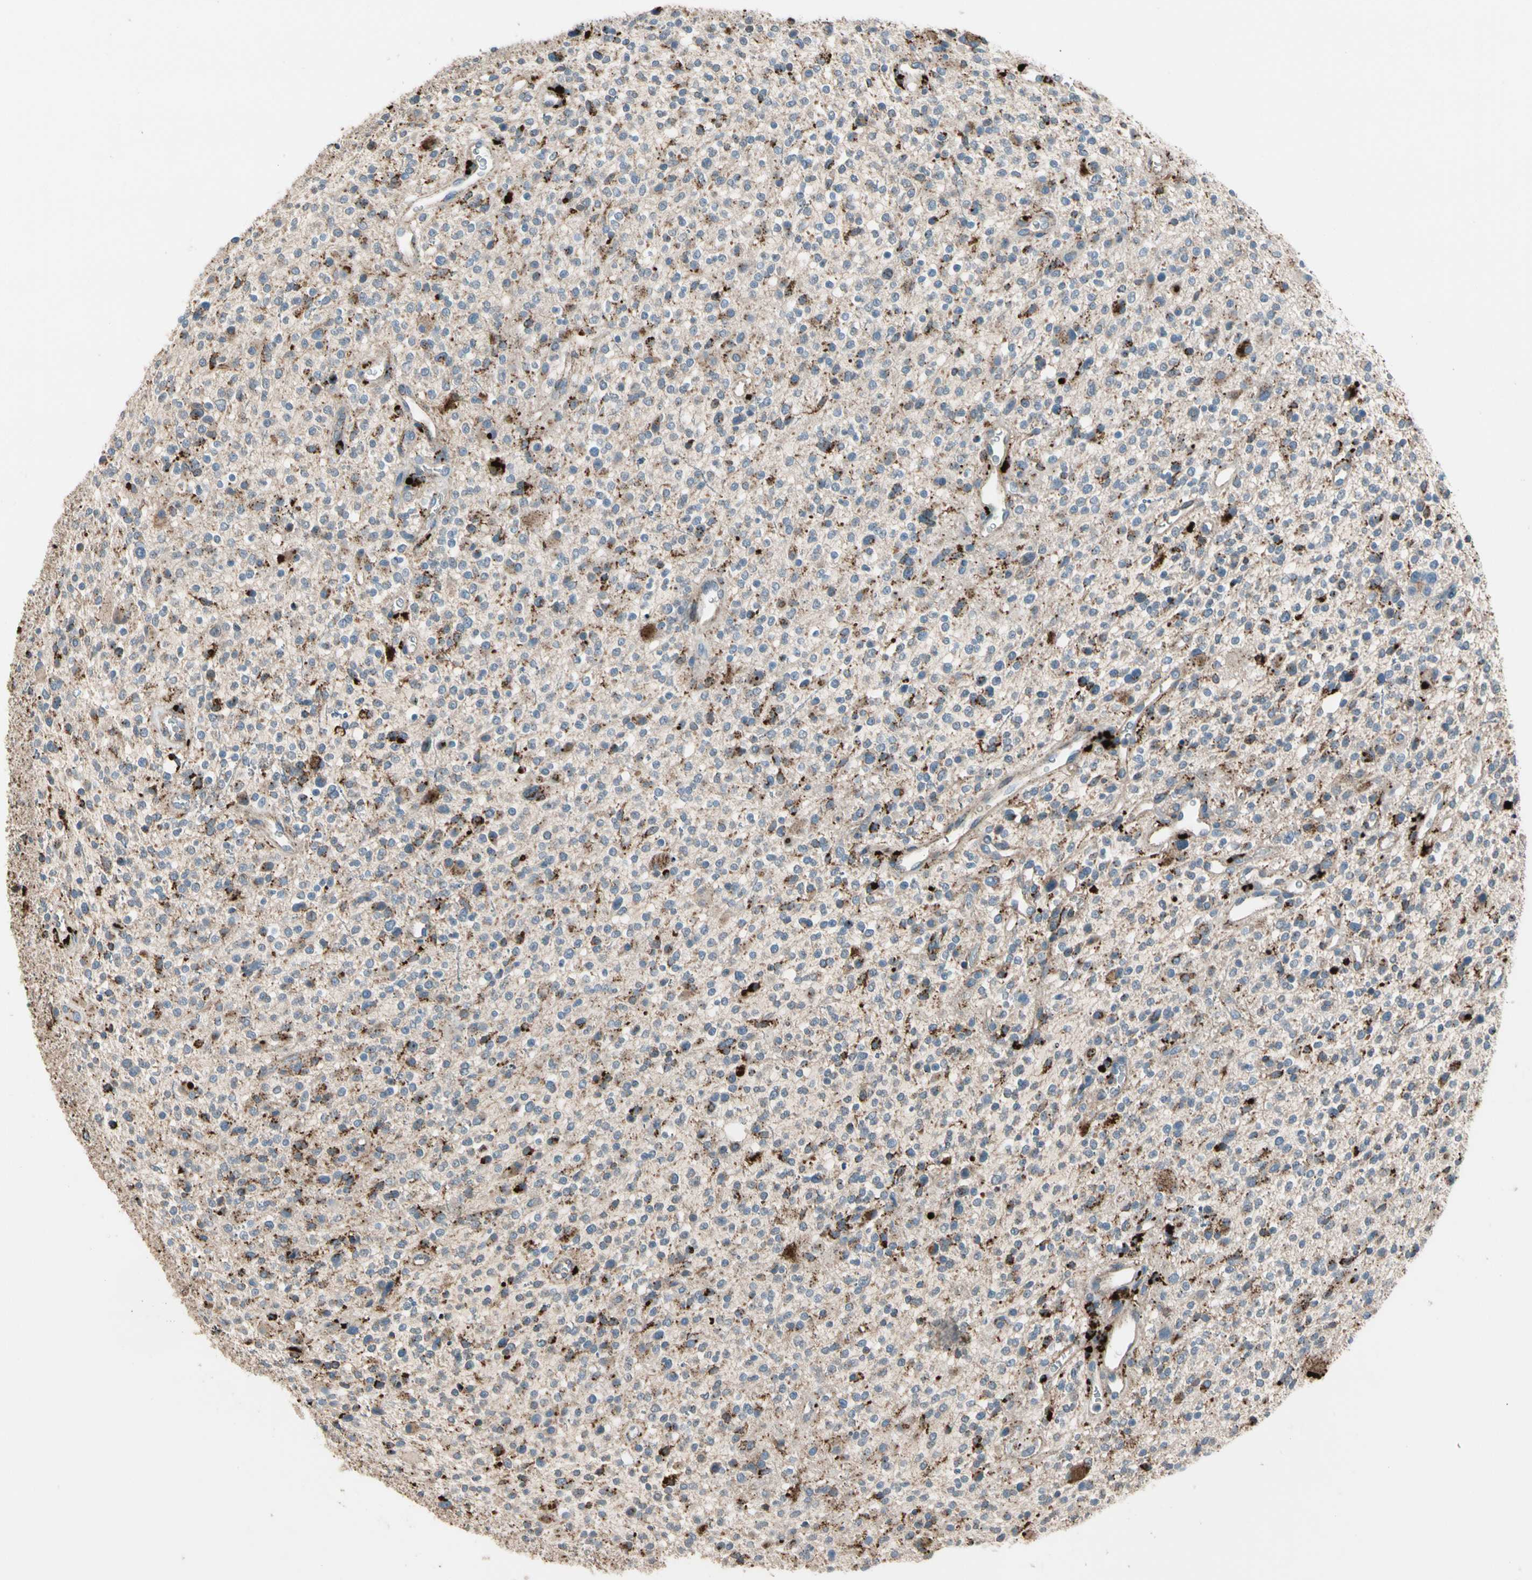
{"staining": {"intensity": "strong", "quantity": "<25%", "location": "cytoplasmic/membranous"}, "tissue": "glioma", "cell_type": "Tumor cells", "image_type": "cancer", "snomed": [{"axis": "morphology", "description": "Glioma, malignant, High grade"}, {"axis": "topography", "description": "Brain"}], "caption": "High-power microscopy captured an immunohistochemistry image of glioma, revealing strong cytoplasmic/membranous positivity in about <25% of tumor cells. (DAB (3,3'-diaminobenzidine) IHC with brightfield microscopy, high magnification).", "gene": "GM2A", "patient": {"sex": "male", "age": 48}}